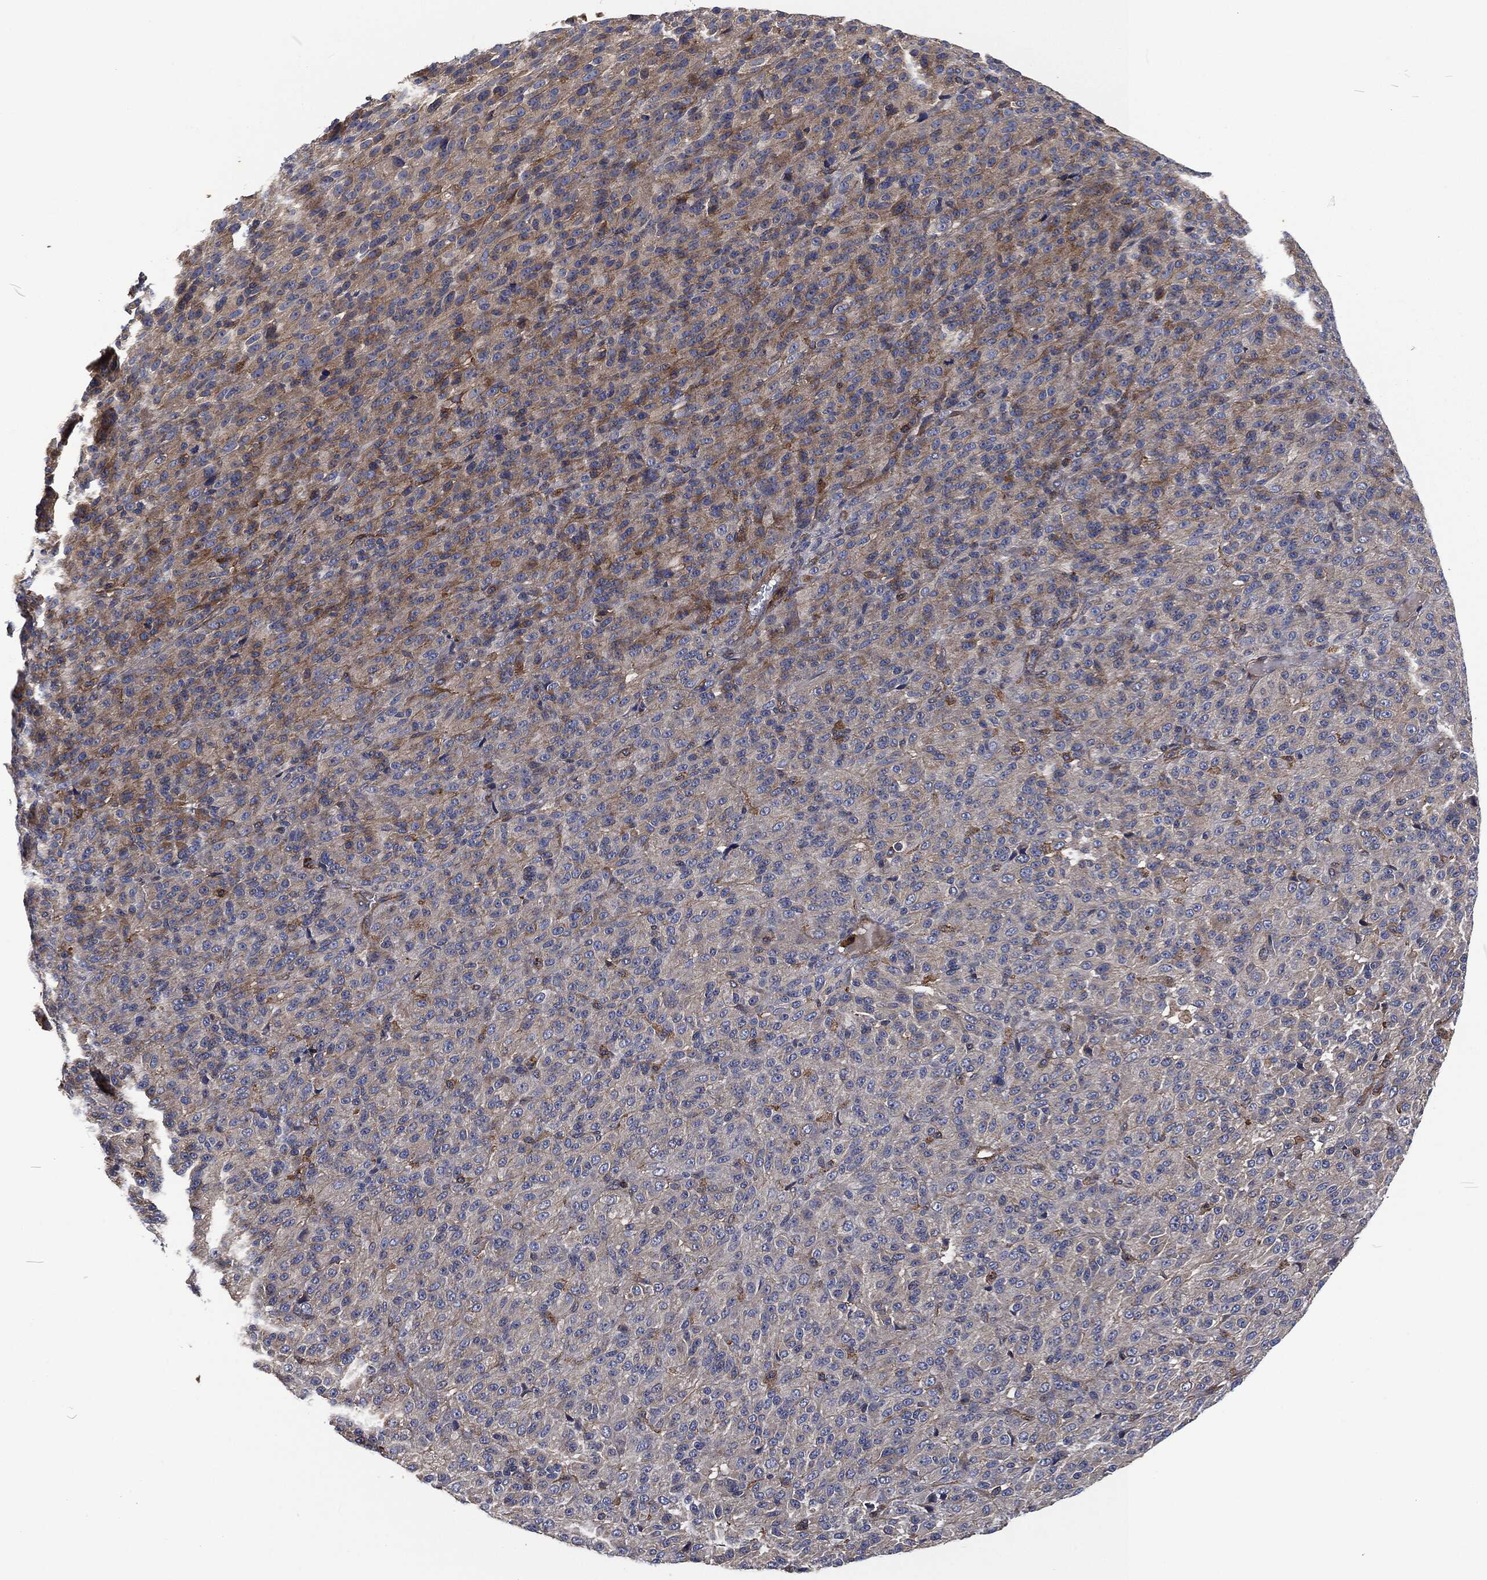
{"staining": {"intensity": "moderate", "quantity": "<25%", "location": "cytoplasmic/membranous"}, "tissue": "melanoma", "cell_type": "Tumor cells", "image_type": "cancer", "snomed": [{"axis": "morphology", "description": "Malignant melanoma, Metastatic site"}, {"axis": "topography", "description": "Brain"}], "caption": "IHC (DAB (3,3'-diaminobenzidine)) staining of melanoma displays moderate cytoplasmic/membranous protein staining in about <25% of tumor cells. The staining was performed using DAB to visualize the protein expression in brown, while the nuclei were stained in blue with hematoxylin (Magnification: 20x).", "gene": "LGALS9", "patient": {"sex": "female", "age": 56}}